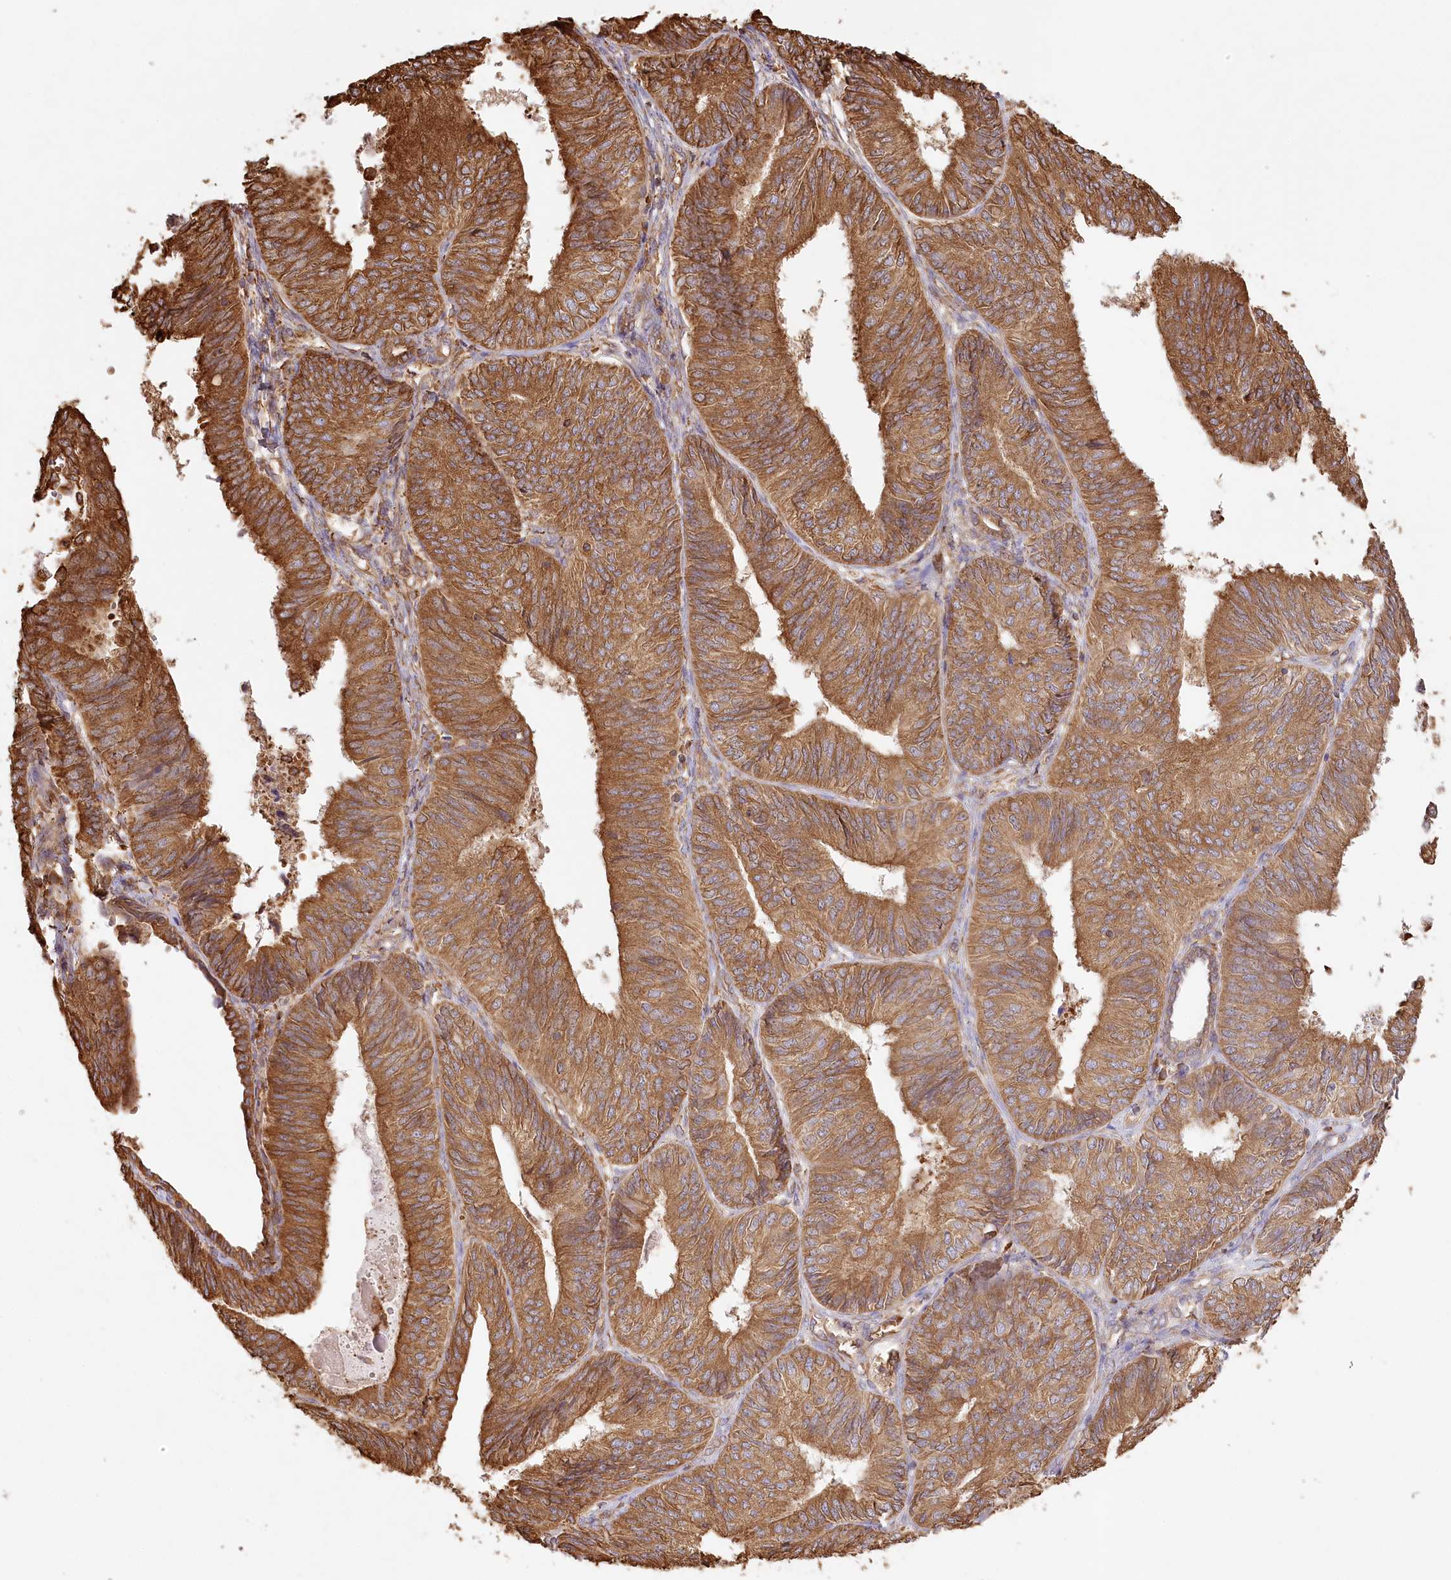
{"staining": {"intensity": "strong", "quantity": ">75%", "location": "cytoplasmic/membranous"}, "tissue": "endometrial cancer", "cell_type": "Tumor cells", "image_type": "cancer", "snomed": [{"axis": "morphology", "description": "Adenocarcinoma, NOS"}, {"axis": "topography", "description": "Endometrium"}], "caption": "Immunohistochemical staining of human endometrial cancer displays strong cytoplasmic/membranous protein positivity in approximately >75% of tumor cells.", "gene": "ACAP2", "patient": {"sex": "female", "age": 58}}